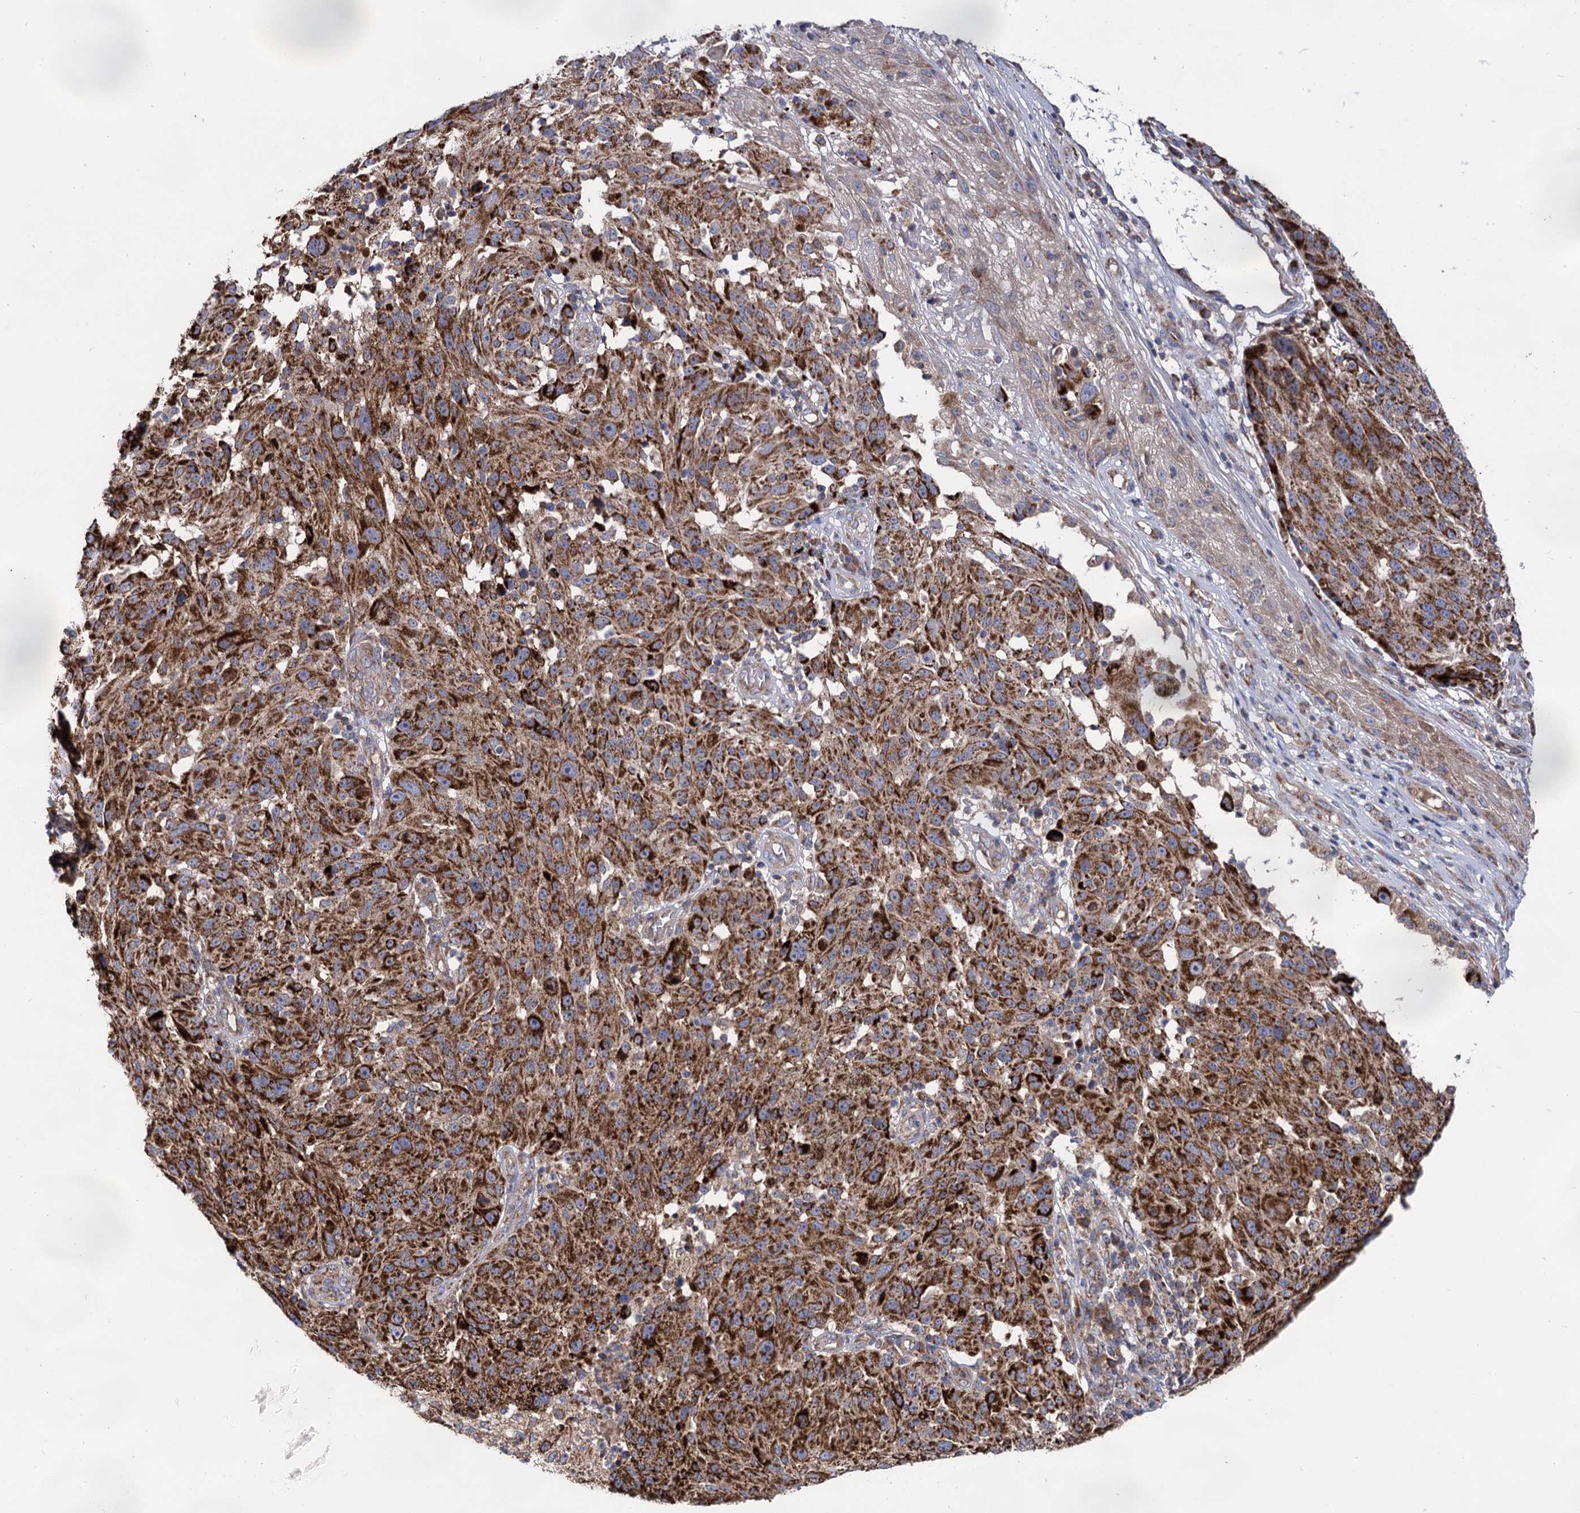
{"staining": {"intensity": "strong", "quantity": ">75%", "location": "cytoplasmic/membranous"}, "tissue": "melanoma", "cell_type": "Tumor cells", "image_type": "cancer", "snomed": [{"axis": "morphology", "description": "Malignant melanoma, NOS"}, {"axis": "topography", "description": "Skin"}], "caption": "Melanoma stained for a protein reveals strong cytoplasmic/membranous positivity in tumor cells.", "gene": "IQCH", "patient": {"sex": "male", "age": 53}}